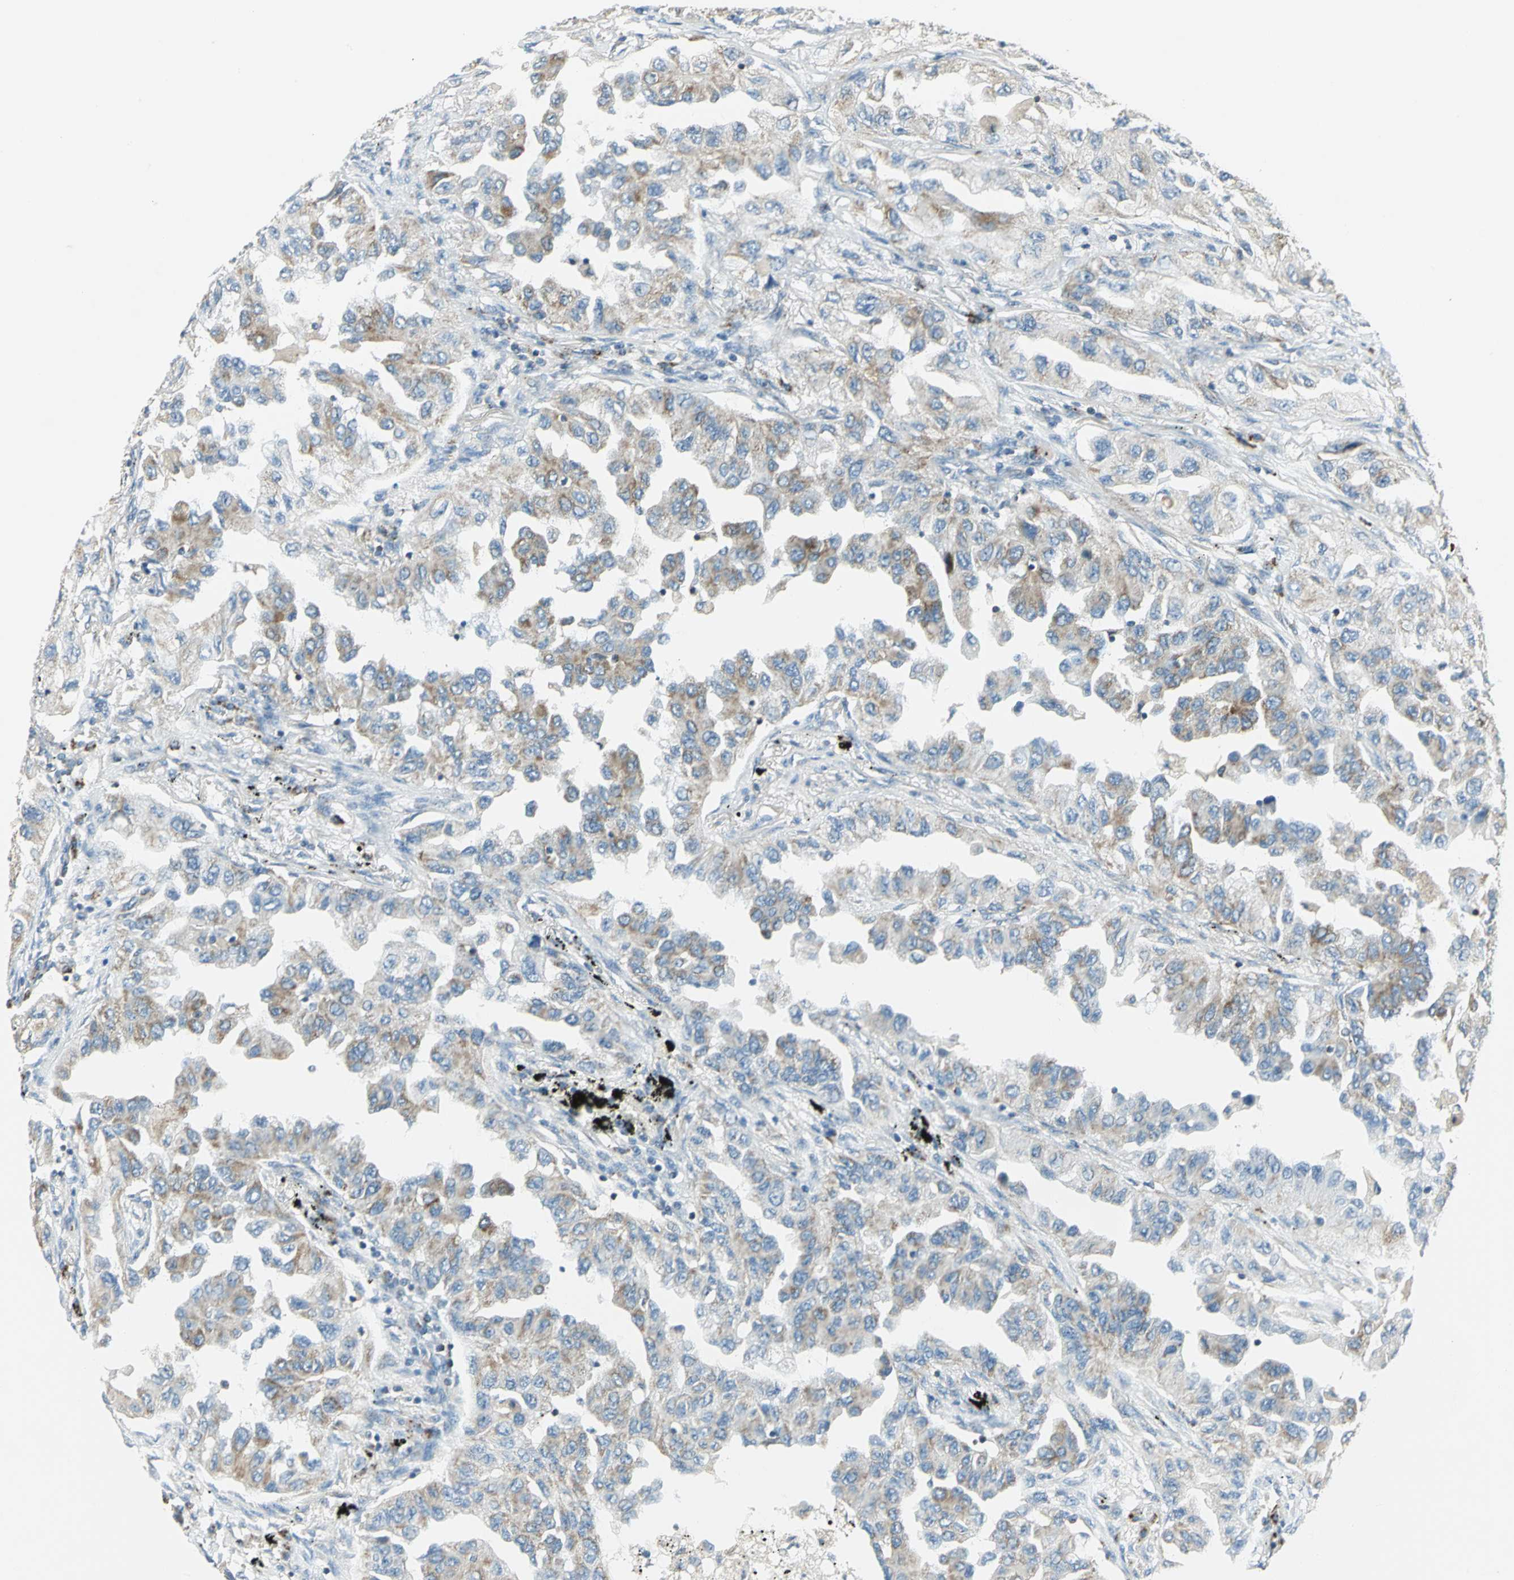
{"staining": {"intensity": "moderate", "quantity": "25%-75%", "location": "cytoplasmic/membranous"}, "tissue": "lung cancer", "cell_type": "Tumor cells", "image_type": "cancer", "snomed": [{"axis": "morphology", "description": "Adenocarcinoma, NOS"}, {"axis": "topography", "description": "Lung"}], "caption": "Immunohistochemical staining of human lung adenocarcinoma exhibits medium levels of moderate cytoplasmic/membranous protein positivity in approximately 25%-75% of tumor cells.", "gene": "ACADM", "patient": {"sex": "female", "age": 65}}